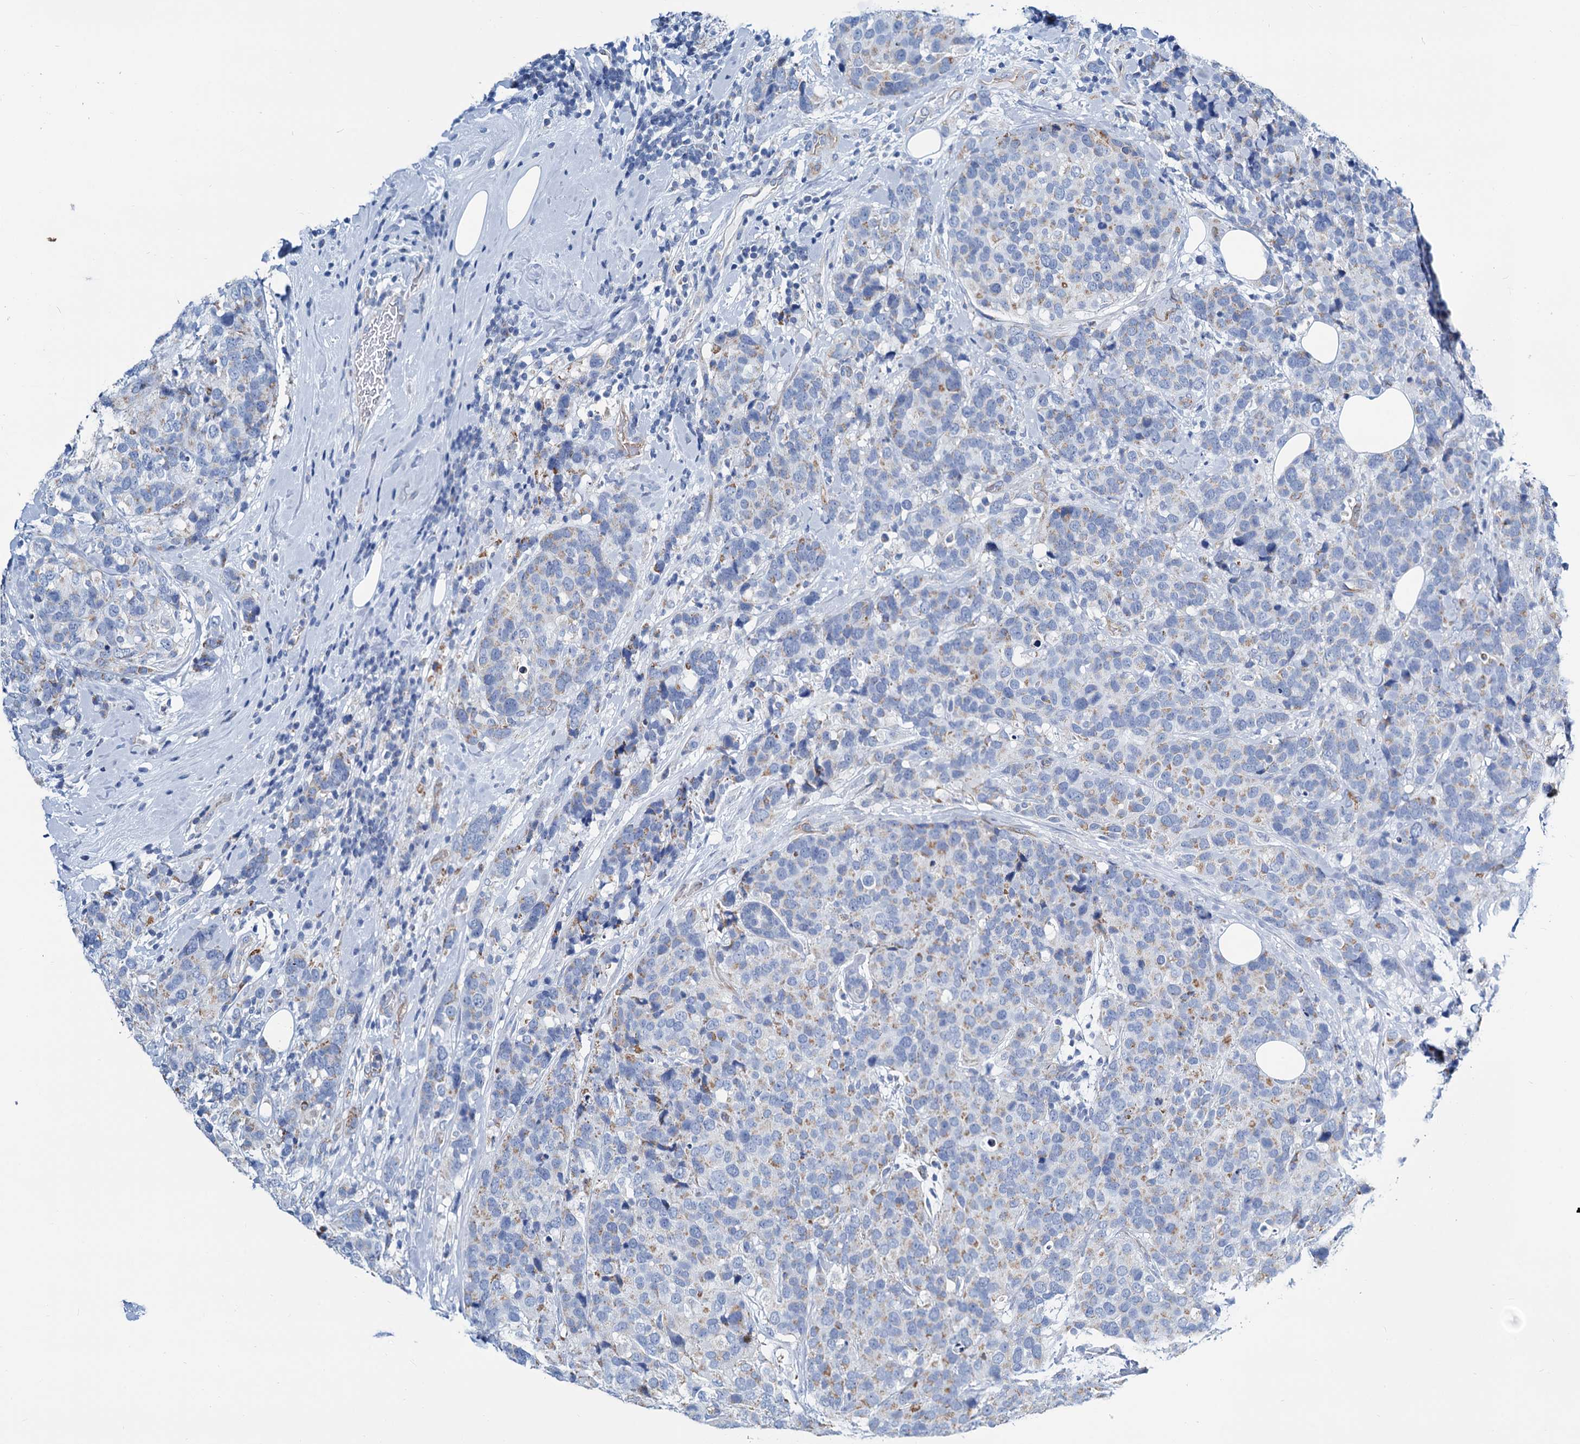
{"staining": {"intensity": "negative", "quantity": "none", "location": "none"}, "tissue": "breast cancer", "cell_type": "Tumor cells", "image_type": "cancer", "snomed": [{"axis": "morphology", "description": "Lobular carcinoma"}, {"axis": "topography", "description": "Breast"}], "caption": "Human breast lobular carcinoma stained for a protein using IHC reveals no expression in tumor cells.", "gene": "SLC1A3", "patient": {"sex": "female", "age": 59}}